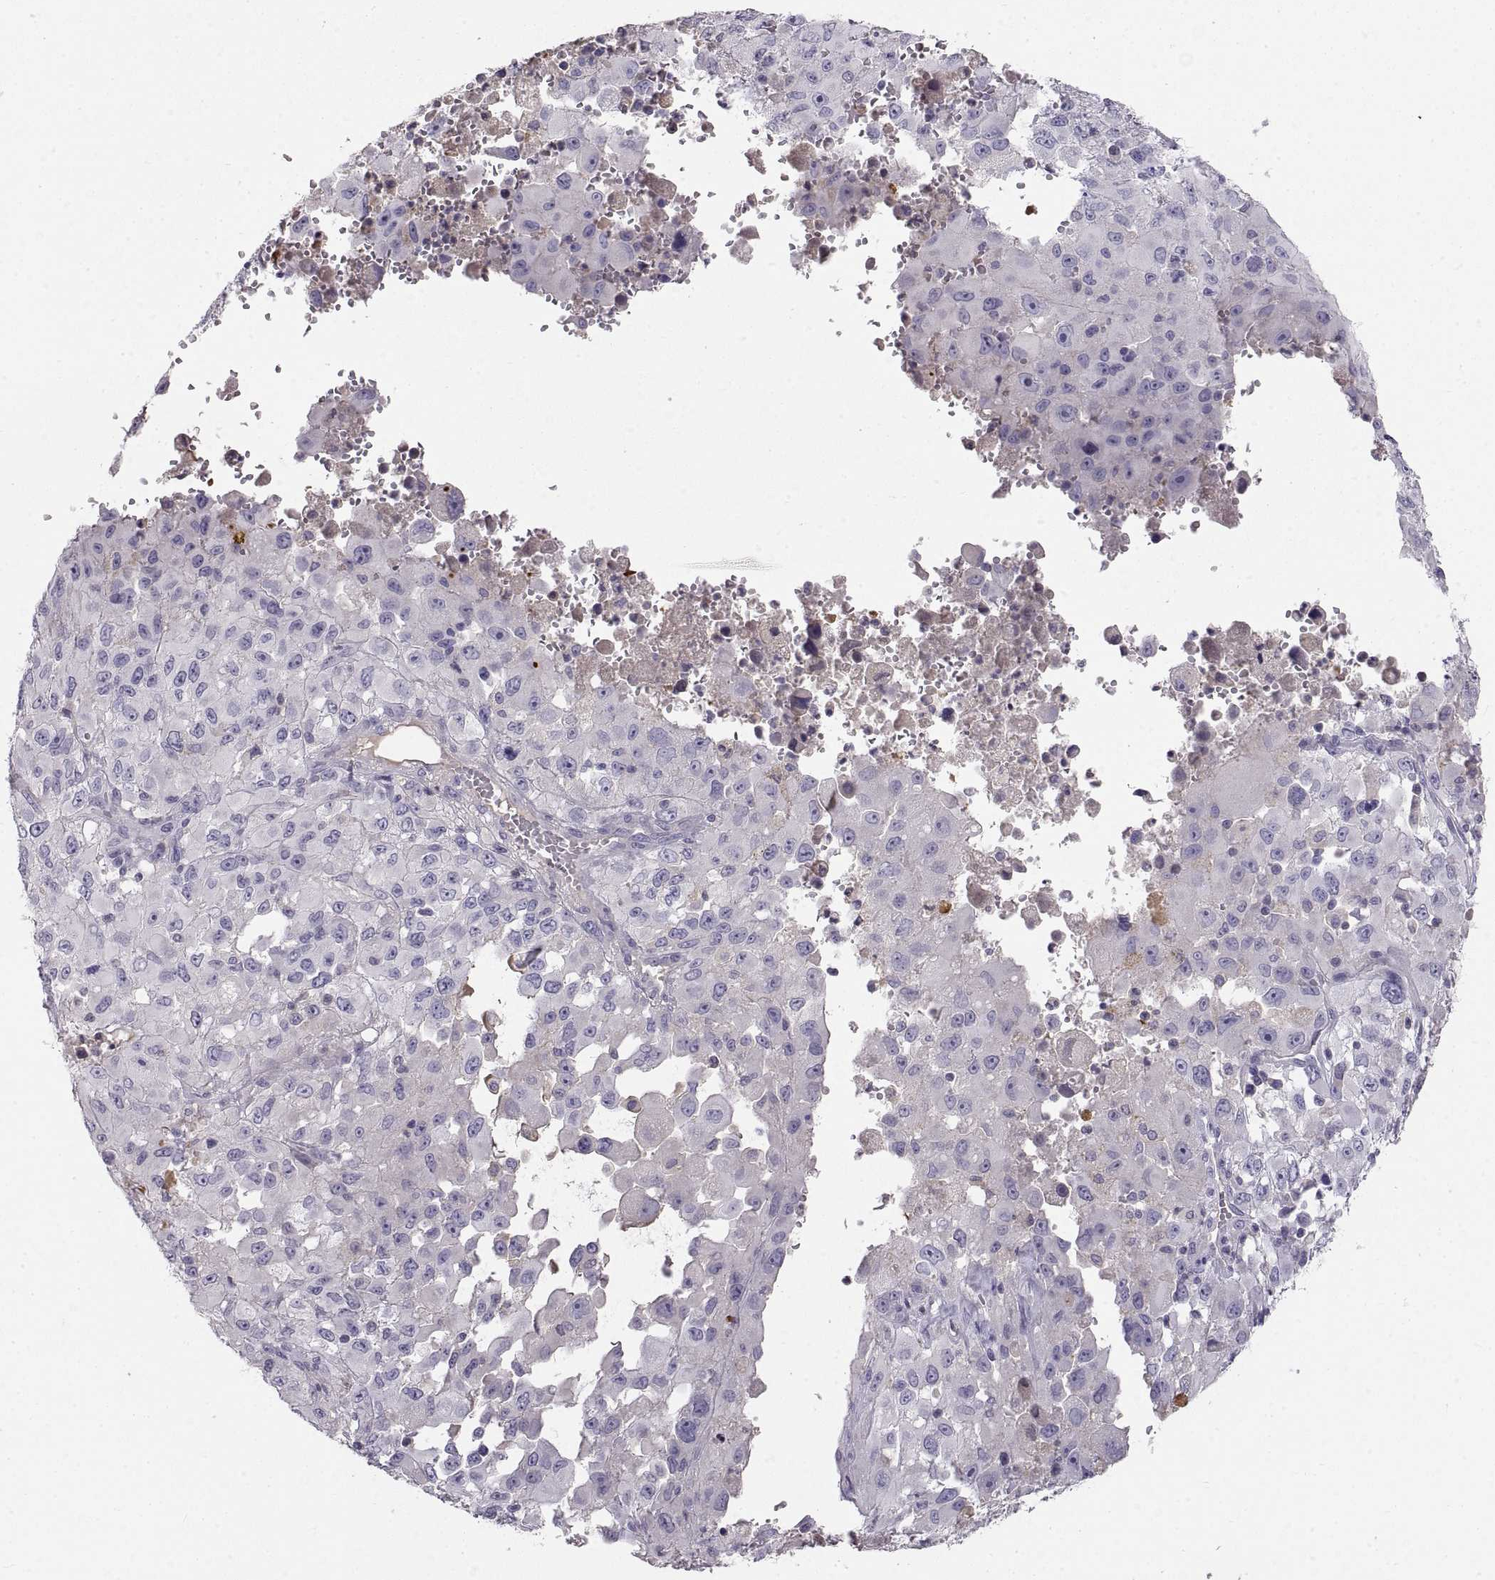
{"staining": {"intensity": "negative", "quantity": "none", "location": "none"}, "tissue": "melanoma", "cell_type": "Tumor cells", "image_type": "cancer", "snomed": [{"axis": "morphology", "description": "Malignant melanoma, Metastatic site"}, {"axis": "topography", "description": "Soft tissue"}], "caption": "This is an immunohistochemistry (IHC) photomicrograph of melanoma. There is no staining in tumor cells.", "gene": "ADAM32", "patient": {"sex": "male", "age": 50}}